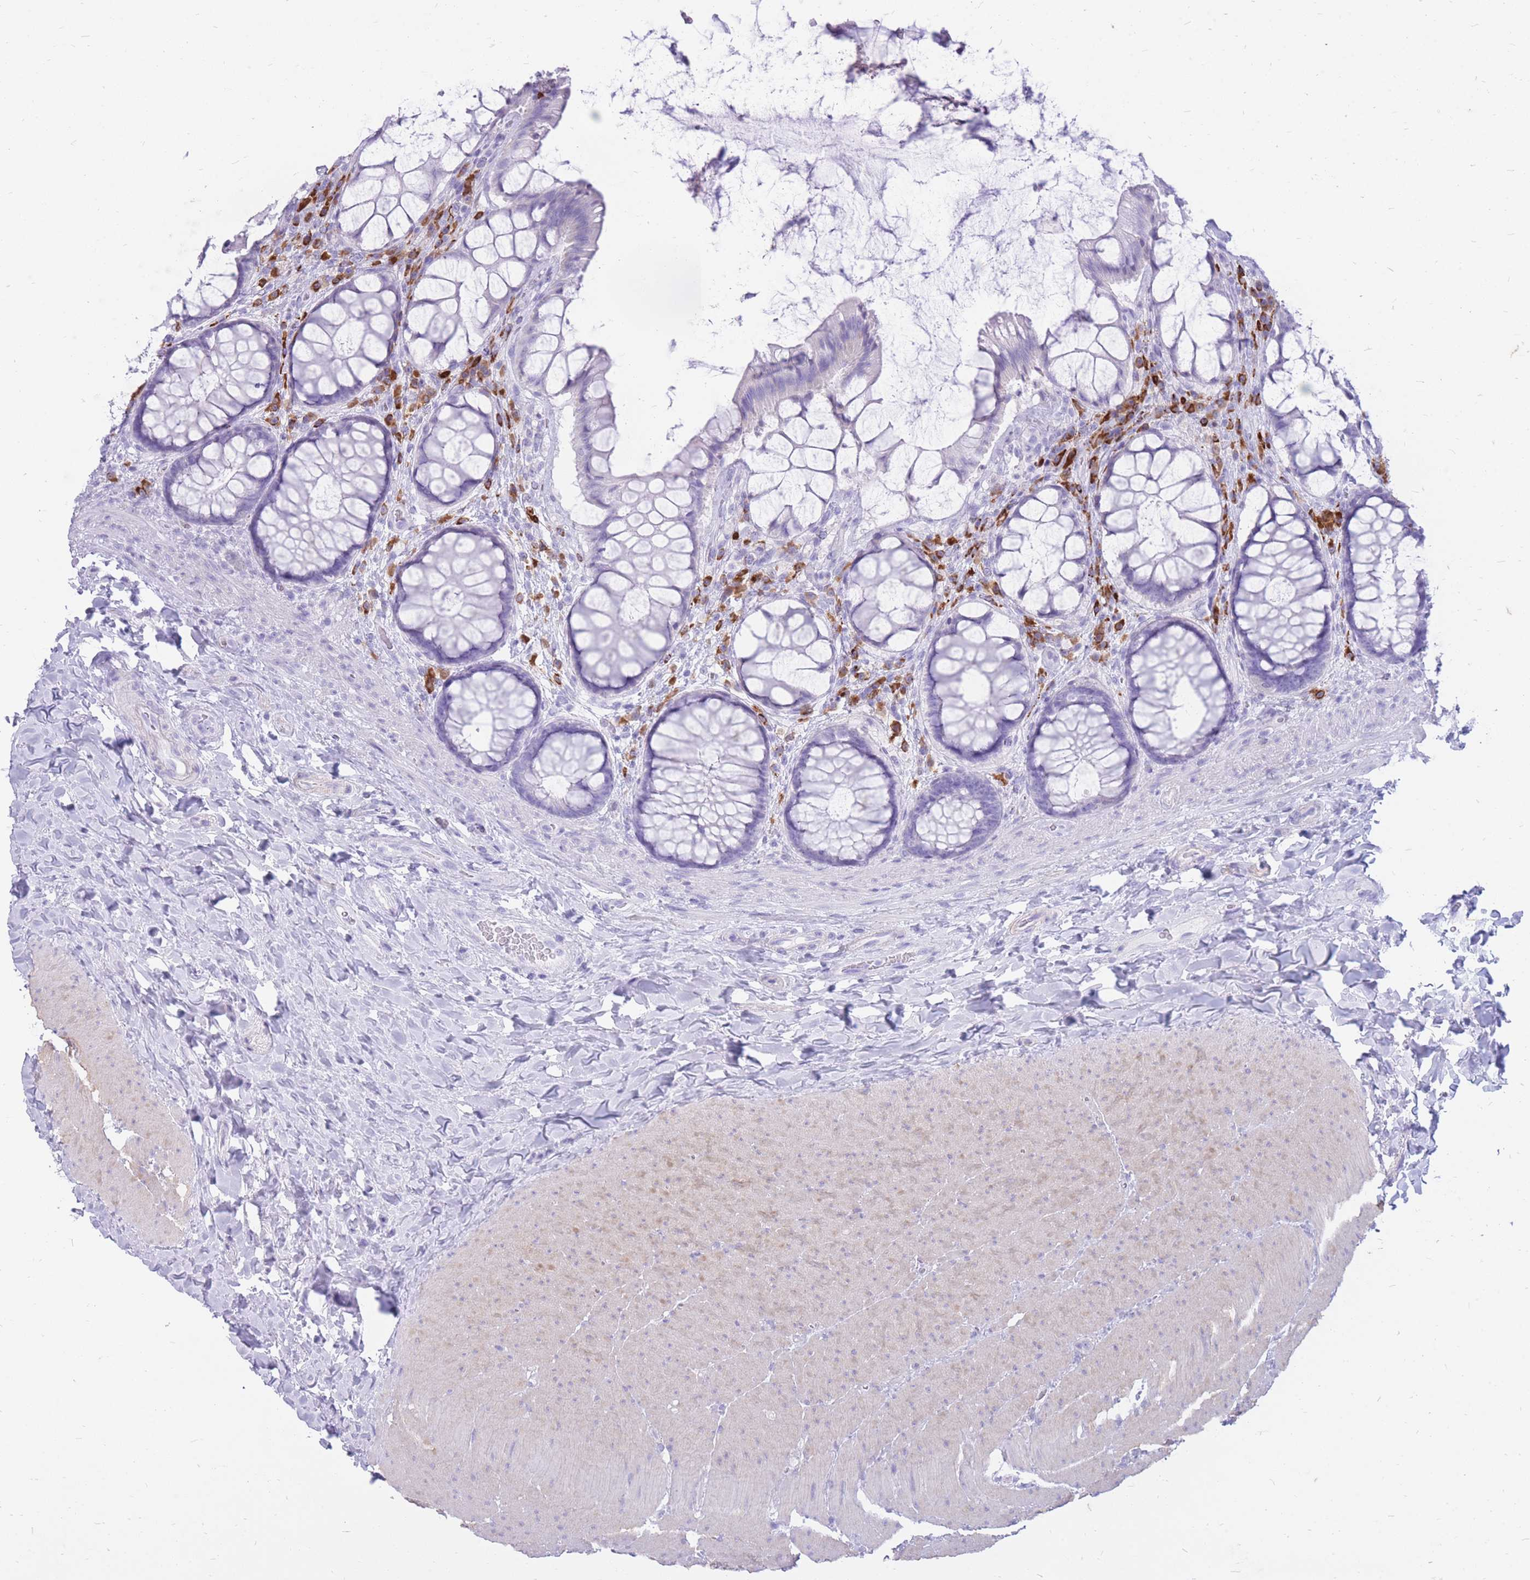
{"staining": {"intensity": "negative", "quantity": "none", "location": "none"}, "tissue": "rectum", "cell_type": "Glandular cells", "image_type": "normal", "snomed": [{"axis": "morphology", "description": "Normal tissue, NOS"}, {"axis": "topography", "description": "Rectum"}], "caption": "Glandular cells are negative for protein expression in normal human rectum. (DAB (3,3'-diaminobenzidine) immunohistochemistry (IHC), high magnification).", "gene": "ZFP37", "patient": {"sex": "female", "age": 58}}